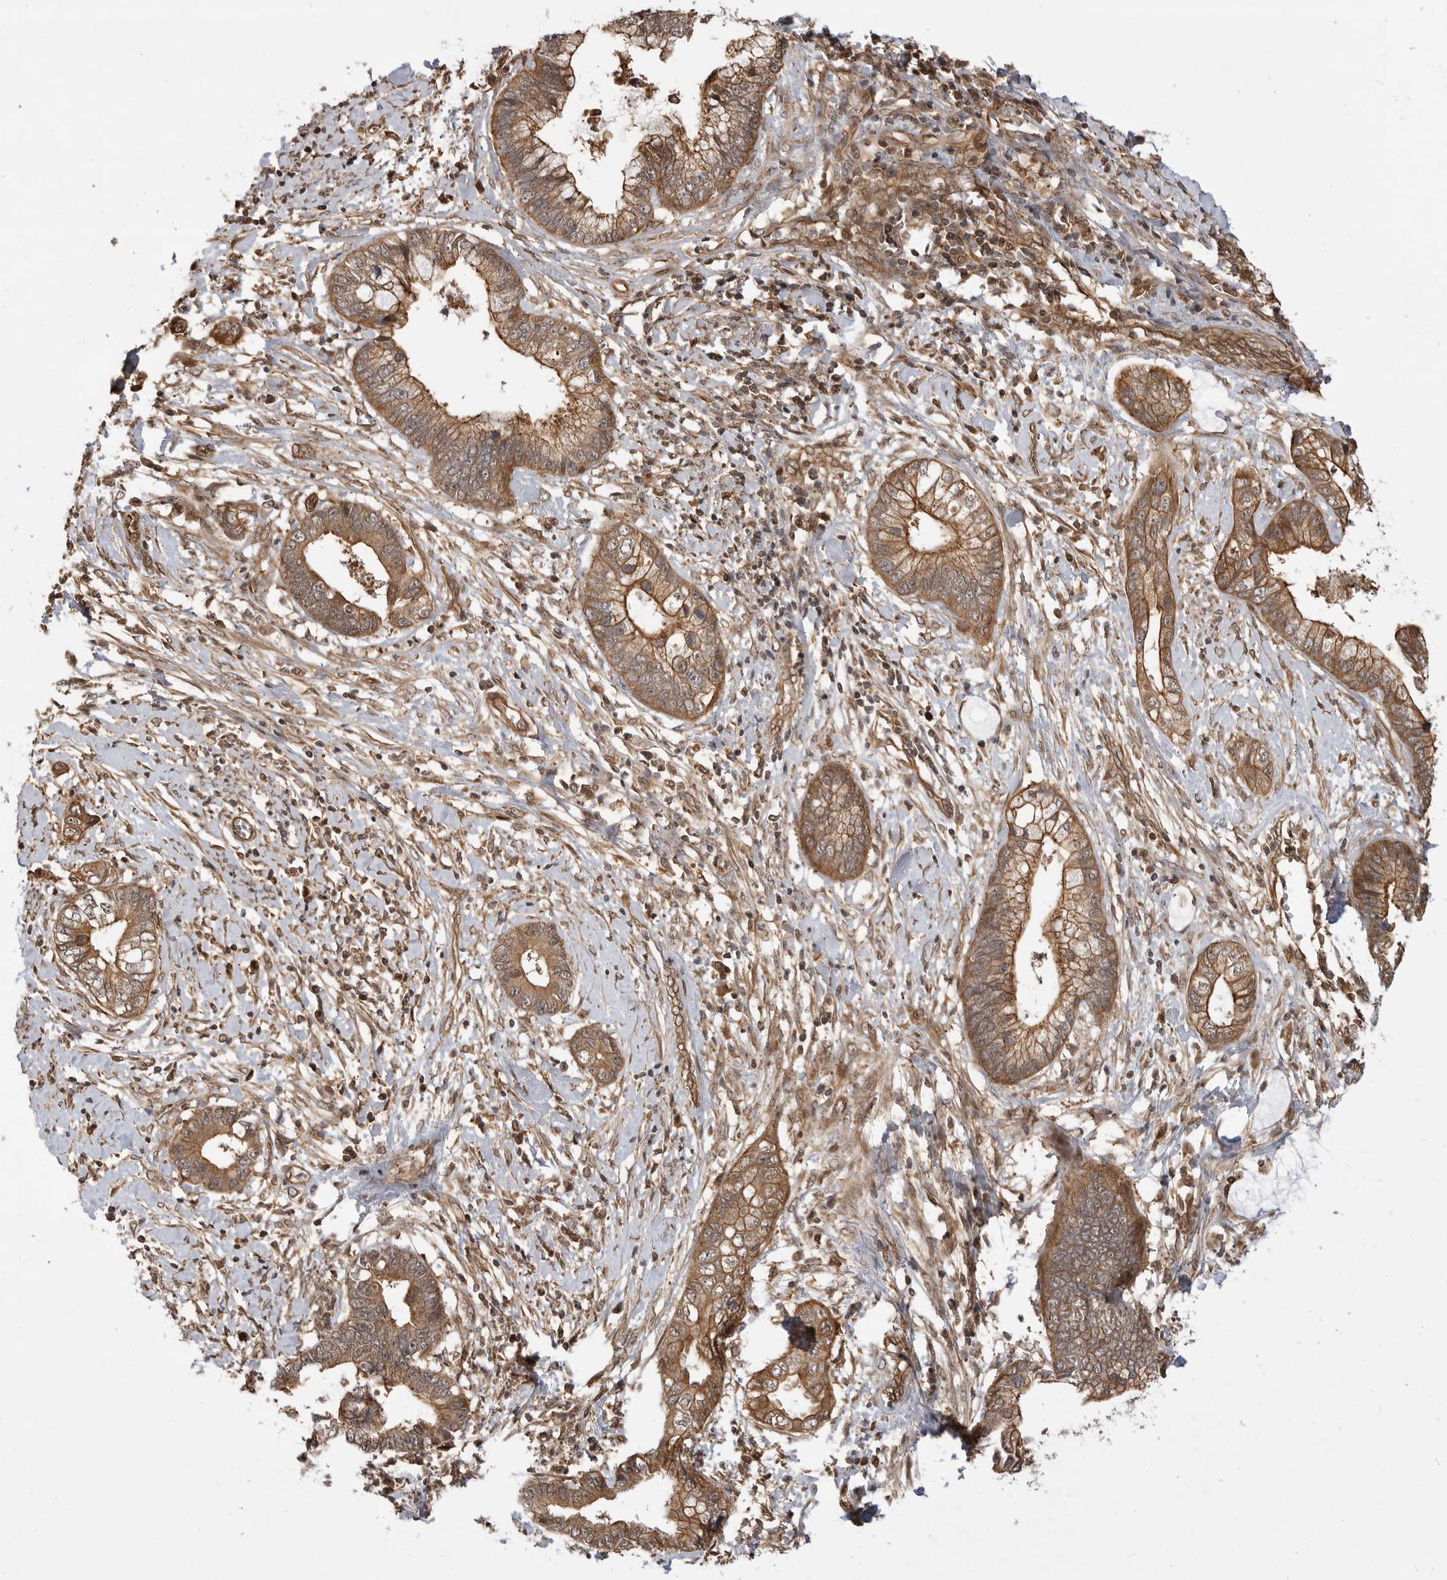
{"staining": {"intensity": "moderate", "quantity": ">75%", "location": "cytoplasmic/membranous"}, "tissue": "cervical cancer", "cell_type": "Tumor cells", "image_type": "cancer", "snomed": [{"axis": "morphology", "description": "Adenocarcinoma, NOS"}, {"axis": "topography", "description": "Cervix"}], "caption": "The photomicrograph displays a brown stain indicating the presence of a protein in the cytoplasmic/membranous of tumor cells in cervical cancer (adenocarcinoma).", "gene": "ADPRS", "patient": {"sex": "female", "age": 44}}